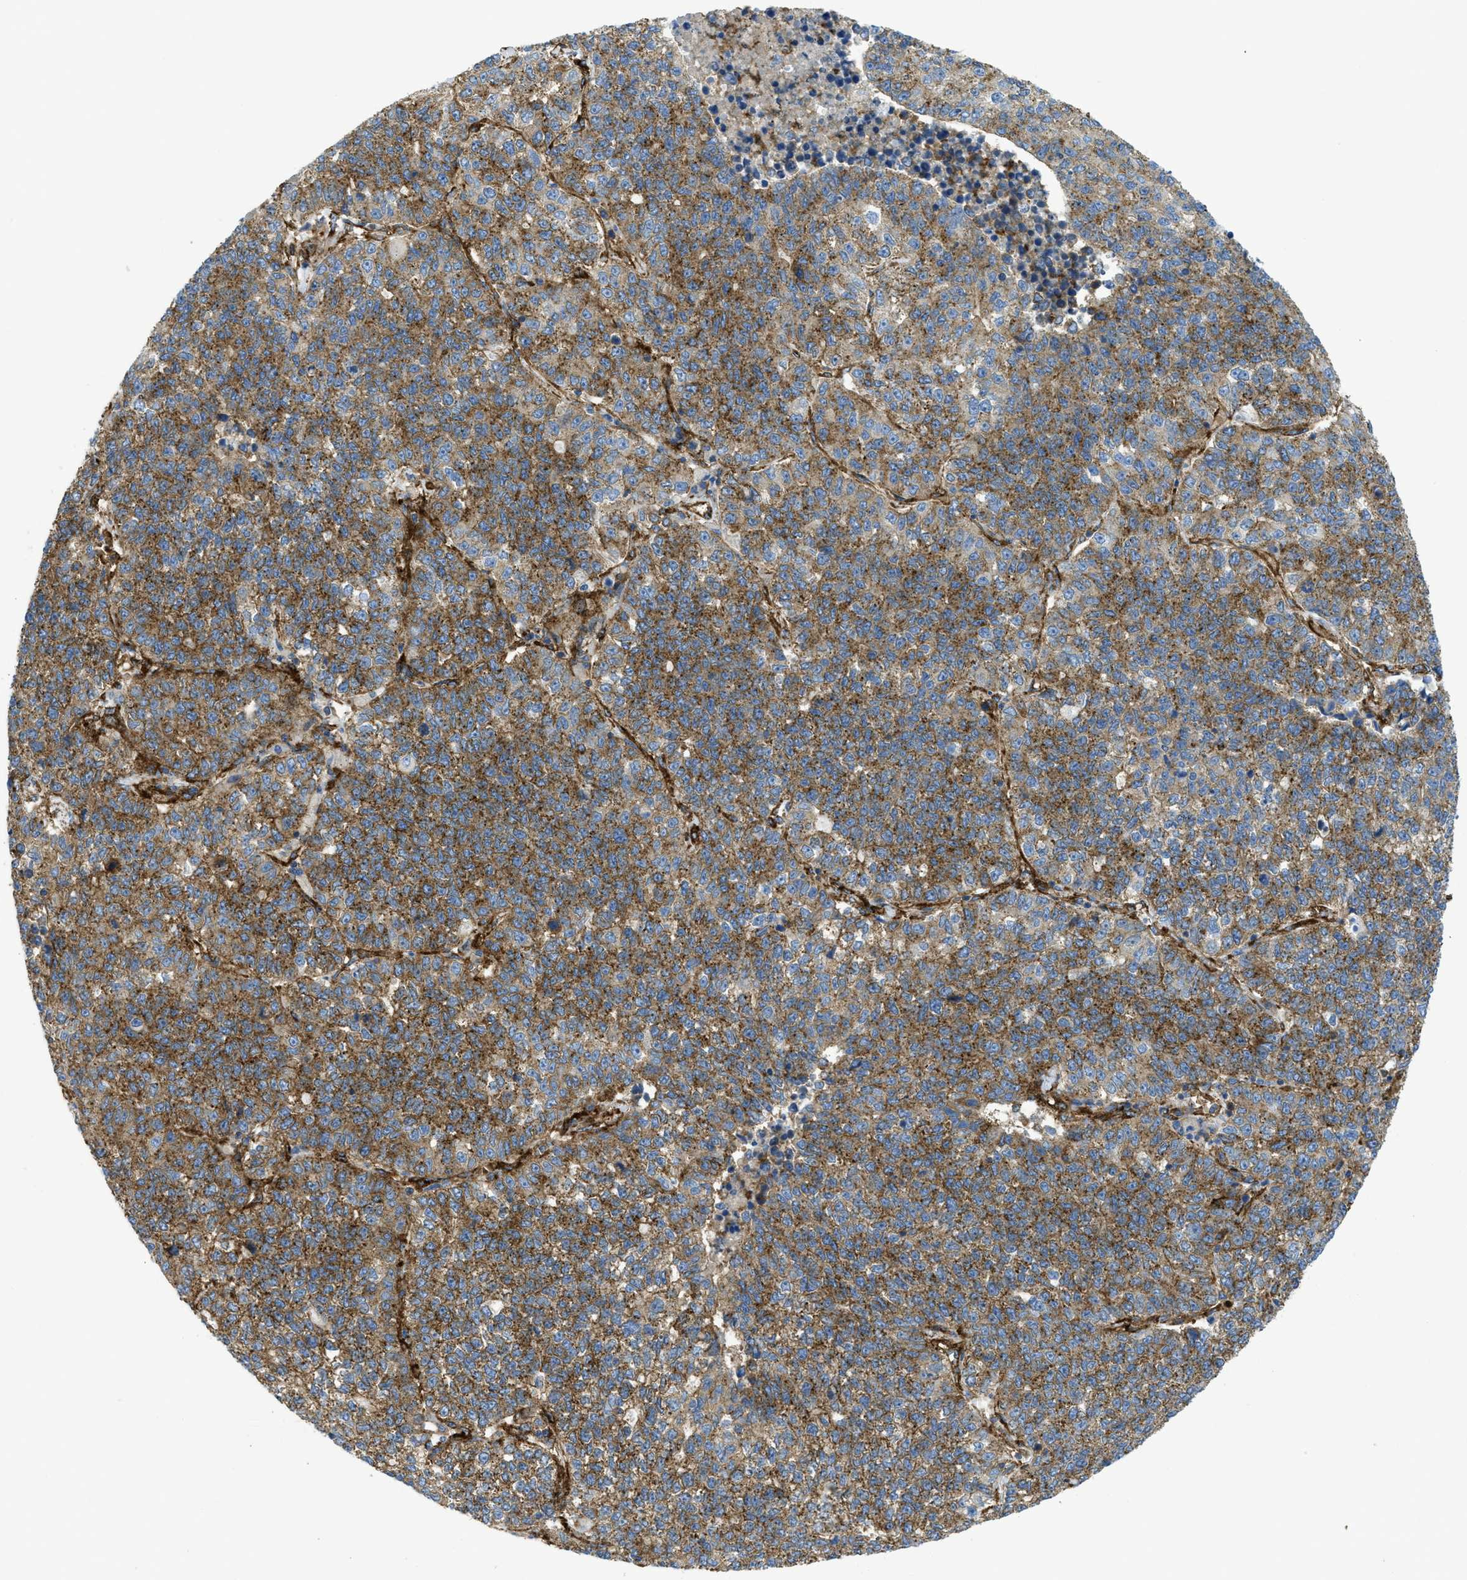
{"staining": {"intensity": "moderate", "quantity": ">75%", "location": "cytoplasmic/membranous"}, "tissue": "lung cancer", "cell_type": "Tumor cells", "image_type": "cancer", "snomed": [{"axis": "morphology", "description": "Adenocarcinoma, NOS"}, {"axis": "topography", "description": "Lung"}], "caption": "Immunohistochemistry staining of lung cancer (adenocarcinoma), which exhibits medium levels of moderate cytoplasmic/membranous staining in about >75% of tumor cells indicating moderate cytoplasmic/membranous protein expression. The staining was performed using DAB (brown) for protein detection and nuclei were counterstained in hematoxylin (blue).", "gene": "HIP1", "patient": {"sex": "male", "age": 49}}